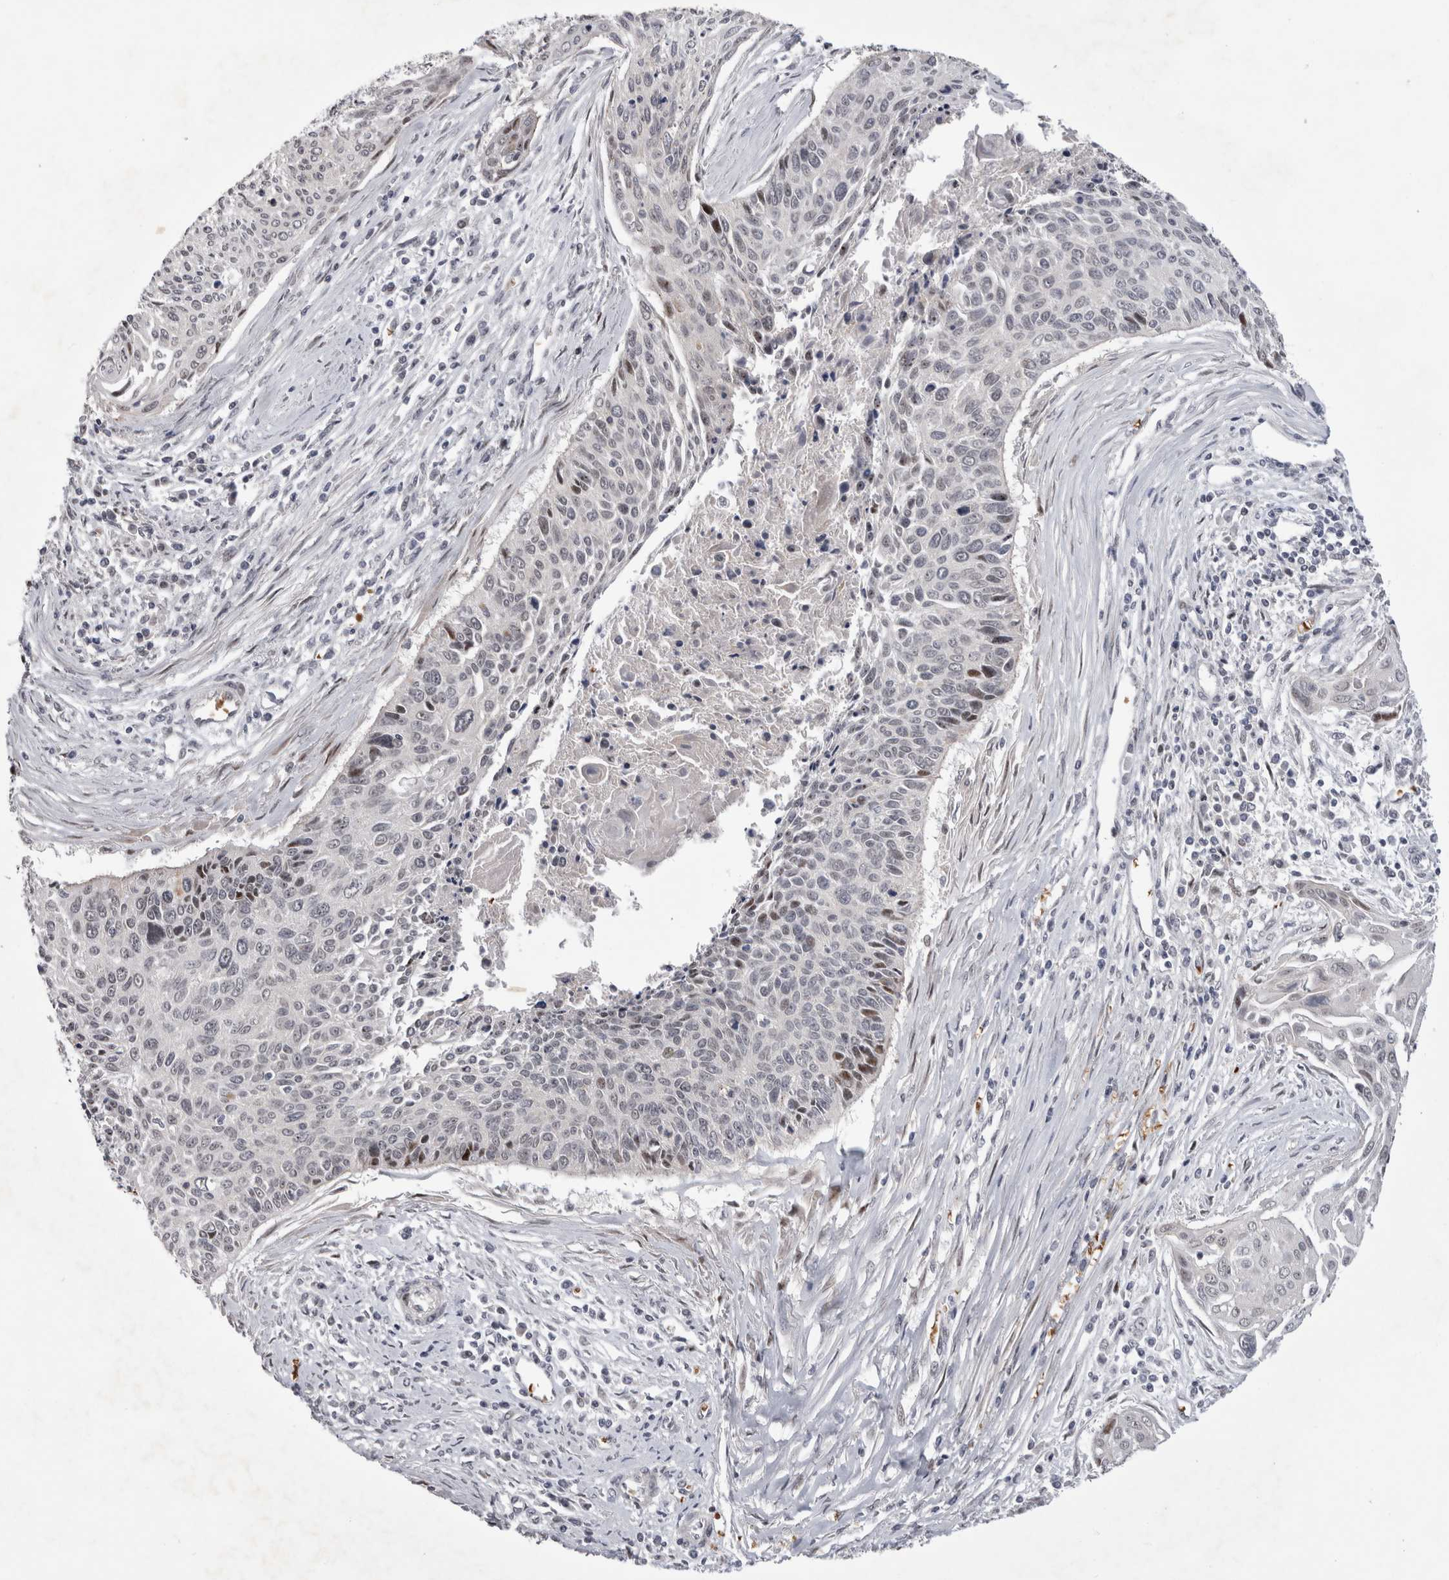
{"staining": {"intensity": "moderate", "quantity": "<25%", "location": "nuclear"}, "tissue": "cervical cancer", "cell_type": "Tumor cells", "image_type": "cancer", "snomed": [{"axis": "morphology", "description": "Squamous cell carcinoma, NOS"}, {"axis": "topography", "description": "Cervix"}], "caption": "A brown stain labels moderate nuclear positivity of a protein in cervical cancer tumor cells.", "gene": "IFI44", "patient": {"sex": "female", "age": 55}}